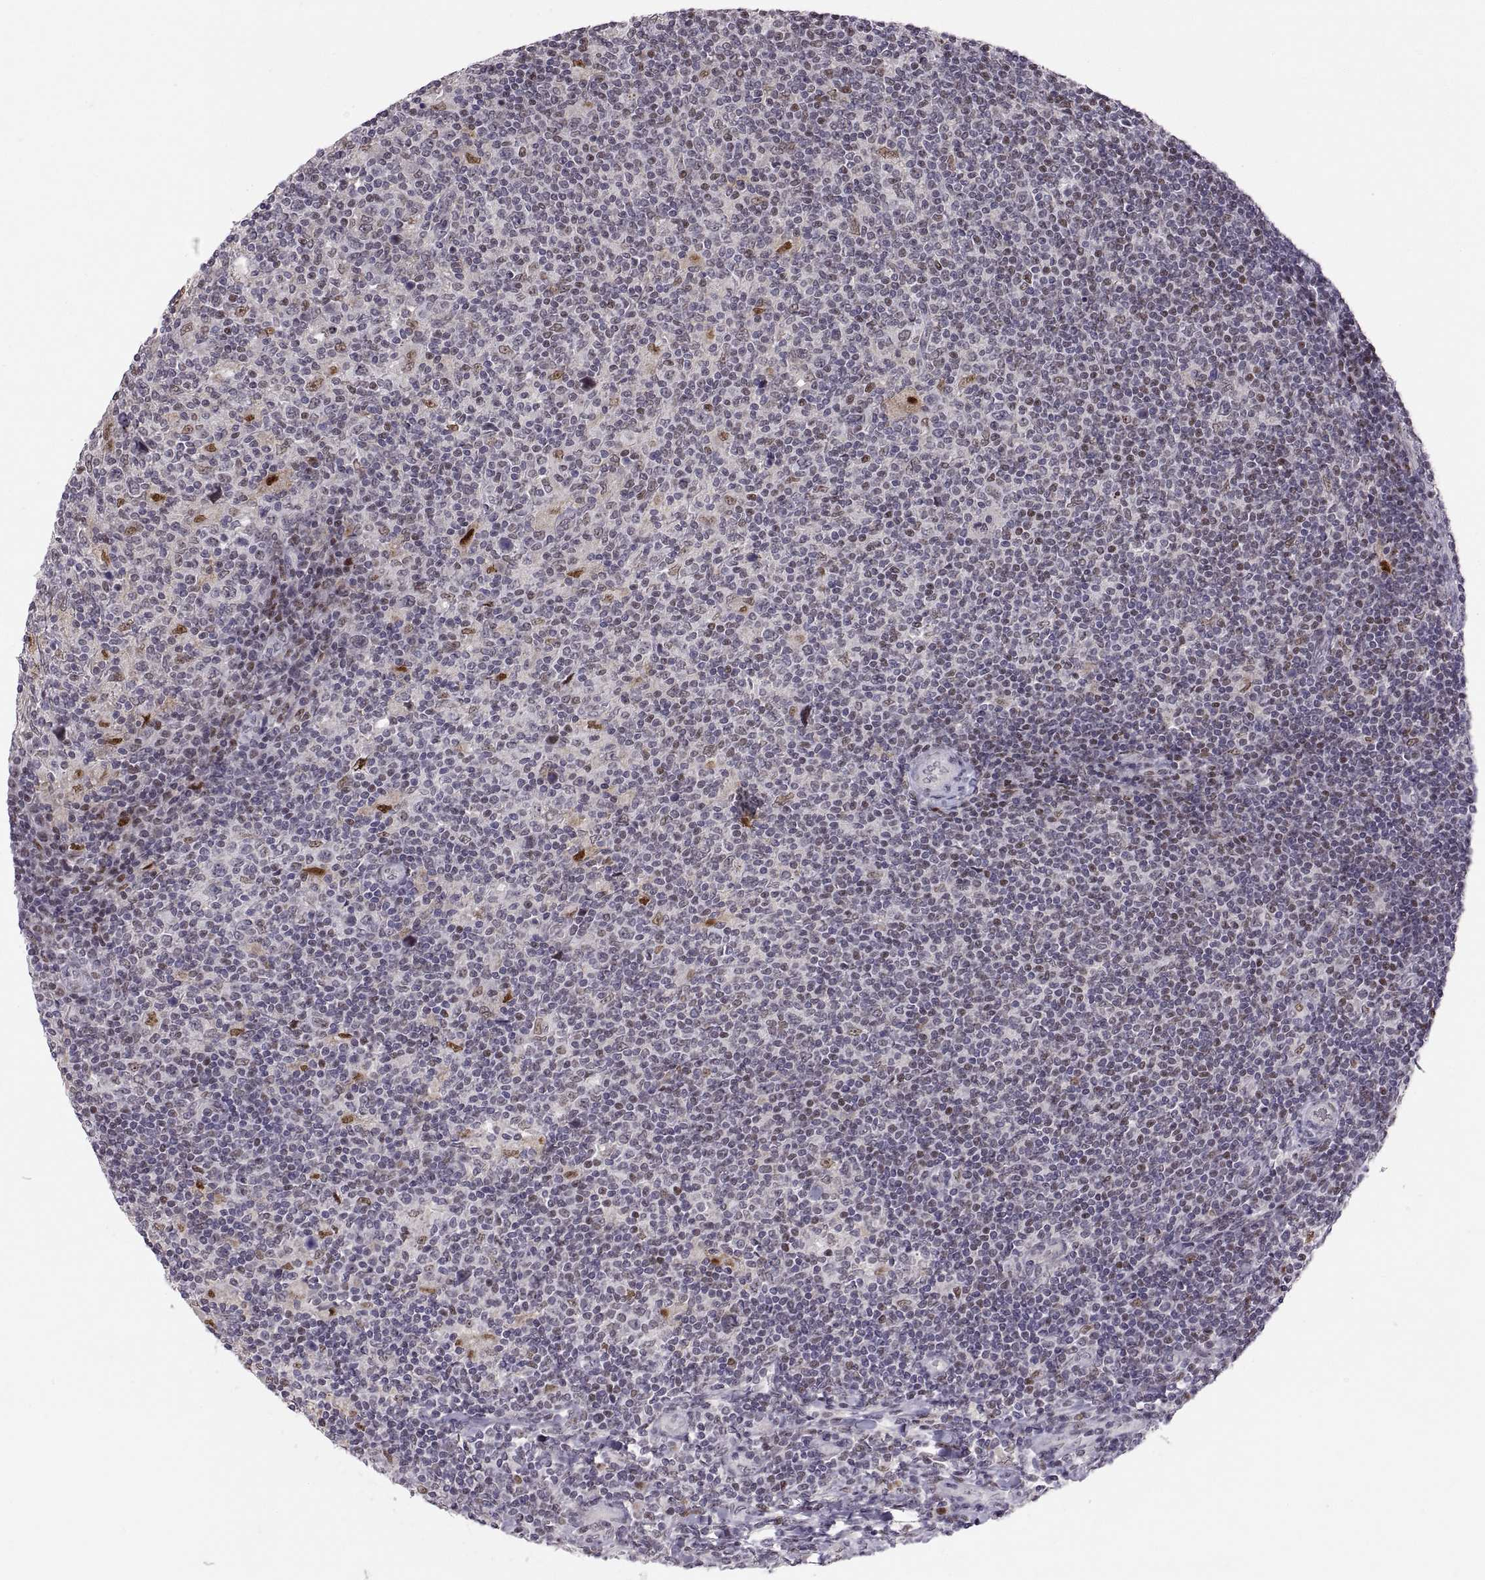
{"staining": {"intensity": "moderate", "quantity": "<25%", "location": "nuclear"}, "tissue": "lymphoma", "cell_type": "Tumor cells", "image_type": "cancer", "snomed": [{"axis": "morphology", "description": "Hodgkin's disease, NOS"}, {"axis": "topography", "description": "Lymph node"}], "caption": "The micrograph shows immunohistochemical staining of Hodgkin's disease. There is moderate nuclear staining is seen in about <25% of tumor cells.", "gene": "SNAI1", "patient": {"sex": "male", "age": 40}}